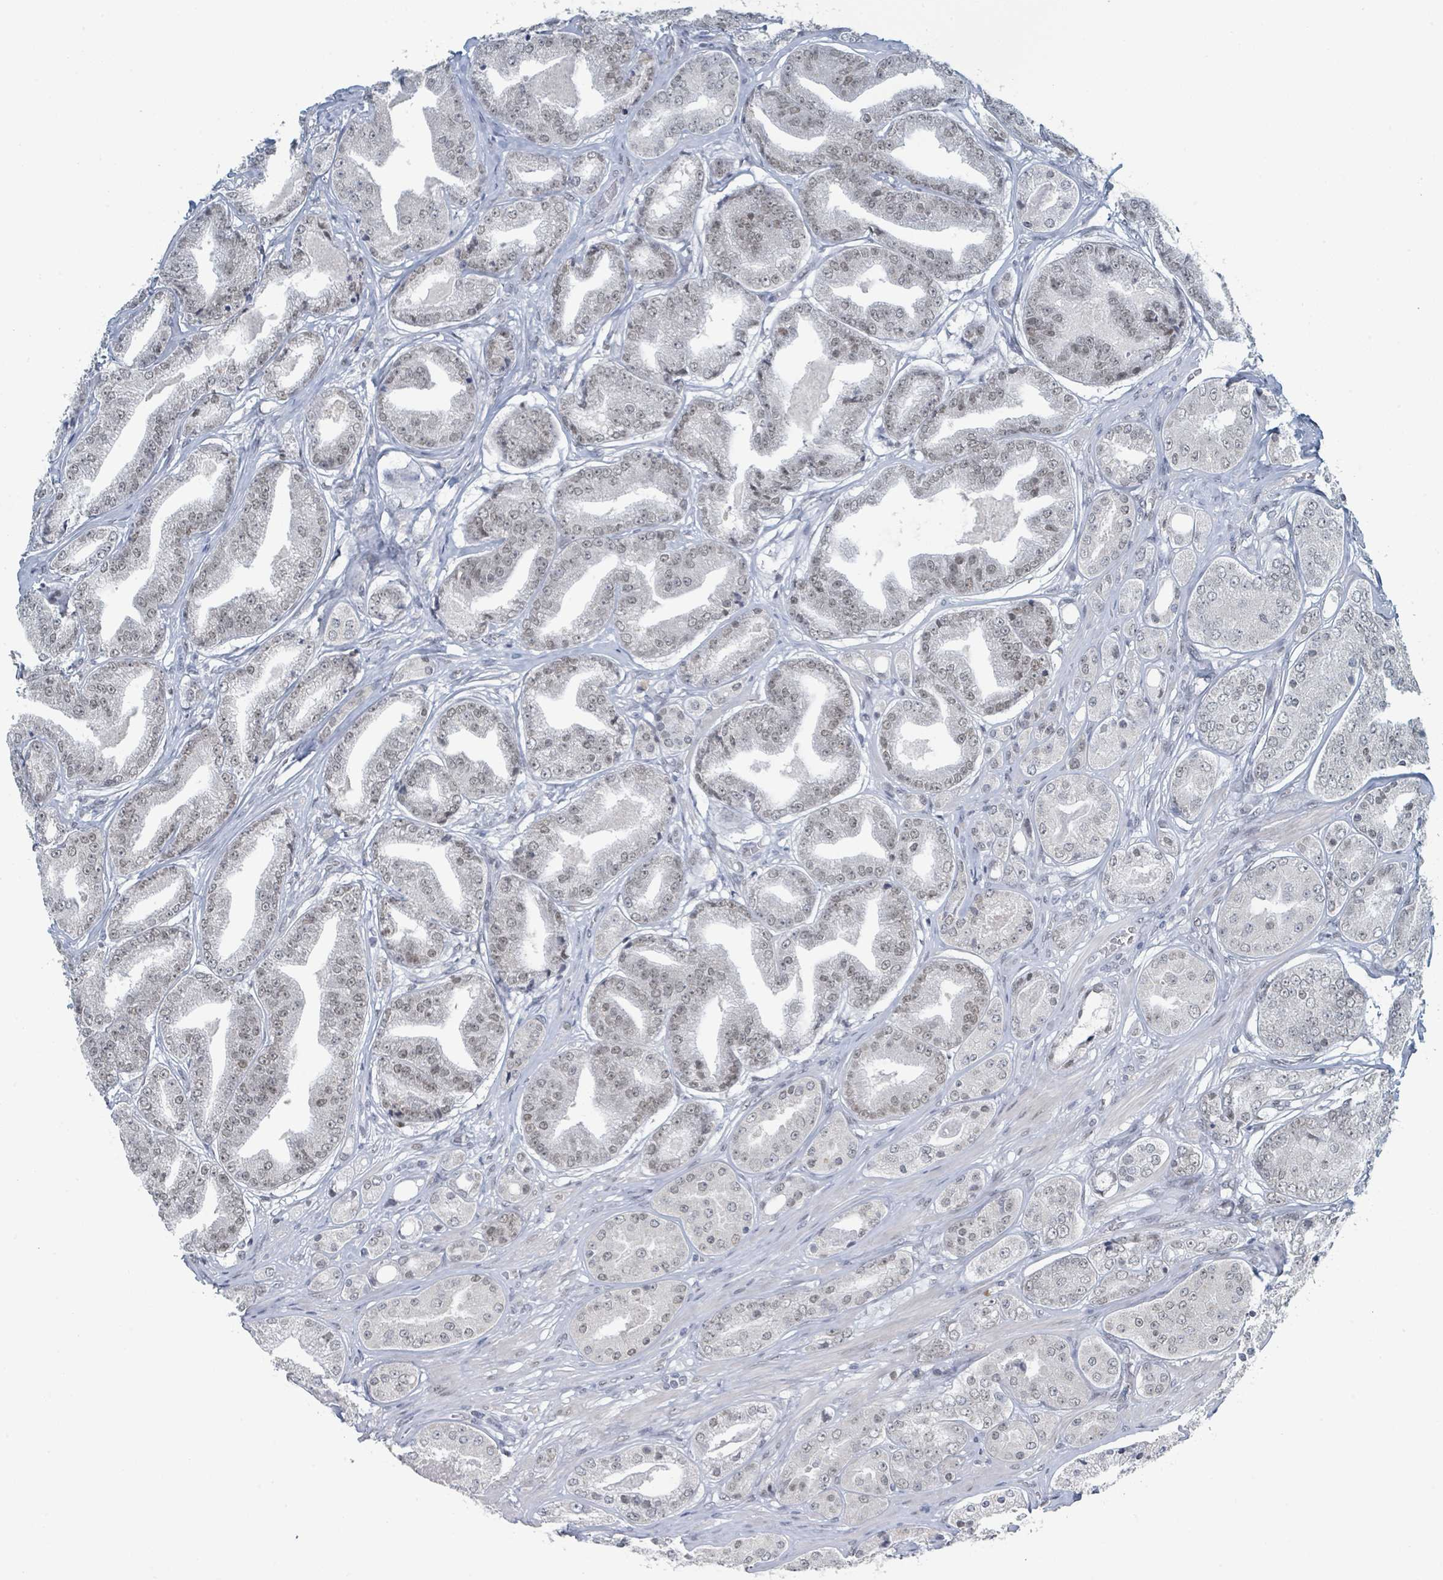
{"staining": {"intensity": "weak", "quantity": "25%-75%", "location": "nuclear"}, "tissue": "prostate cancer", "cell_type": "Tumor cells", "image_type": "cancer", "snomed": [{"axis": "morphology", "description": "Adenocarcinoma, High grade"}, {"axis": "topography", "description": "Prostate"}], "caption": "Protein staining demonstrates weak nuclear expression in about 25%-75% of tumor cells in high-grade adenocarcinoma (prostate).", "gene": "EHMT2", "patient": {"sex": "male", "age": 63}}